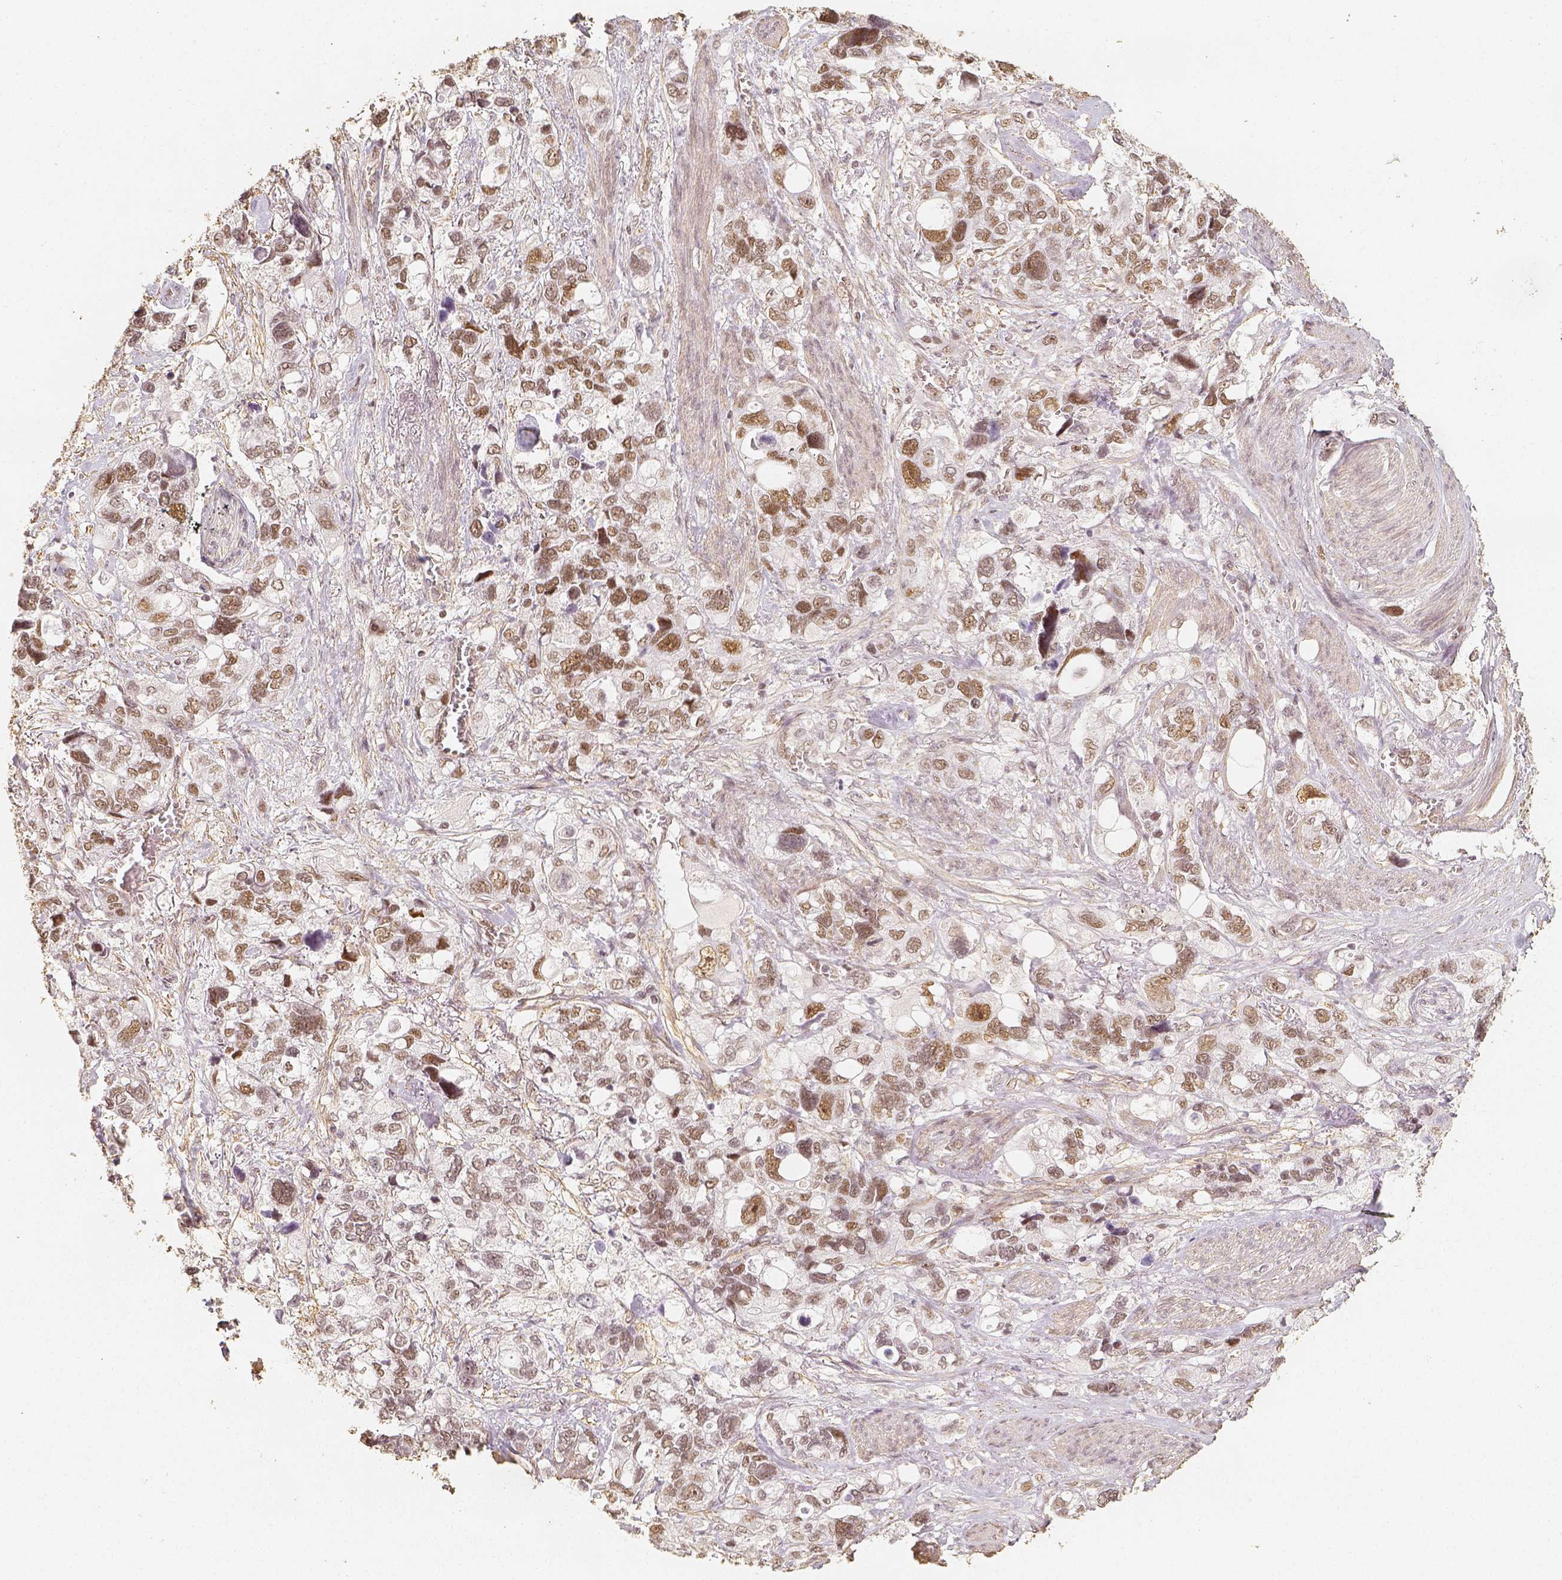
{"staining": {"intensity": "moderate", "quantity": ">75%", "location": "nuclear"}, "tissue": "stomach cancer", "cell_type": "Tumor cells", "image_type": "cancer", "snomed": [{"axis": "morphology", "description": "Adenocarcinoma, NOS"}, {"axis": "topography", "description": "Stomach, upper"}], "caption": "Approximately >75% of tumor cells in human adenocarcinoma (stomach) exhibit moderate nuclear protein staining as visualized by brown immunohistochemical staining.", "gene": "HDAC1", "patient": {"sex": "female", "age": 81}}